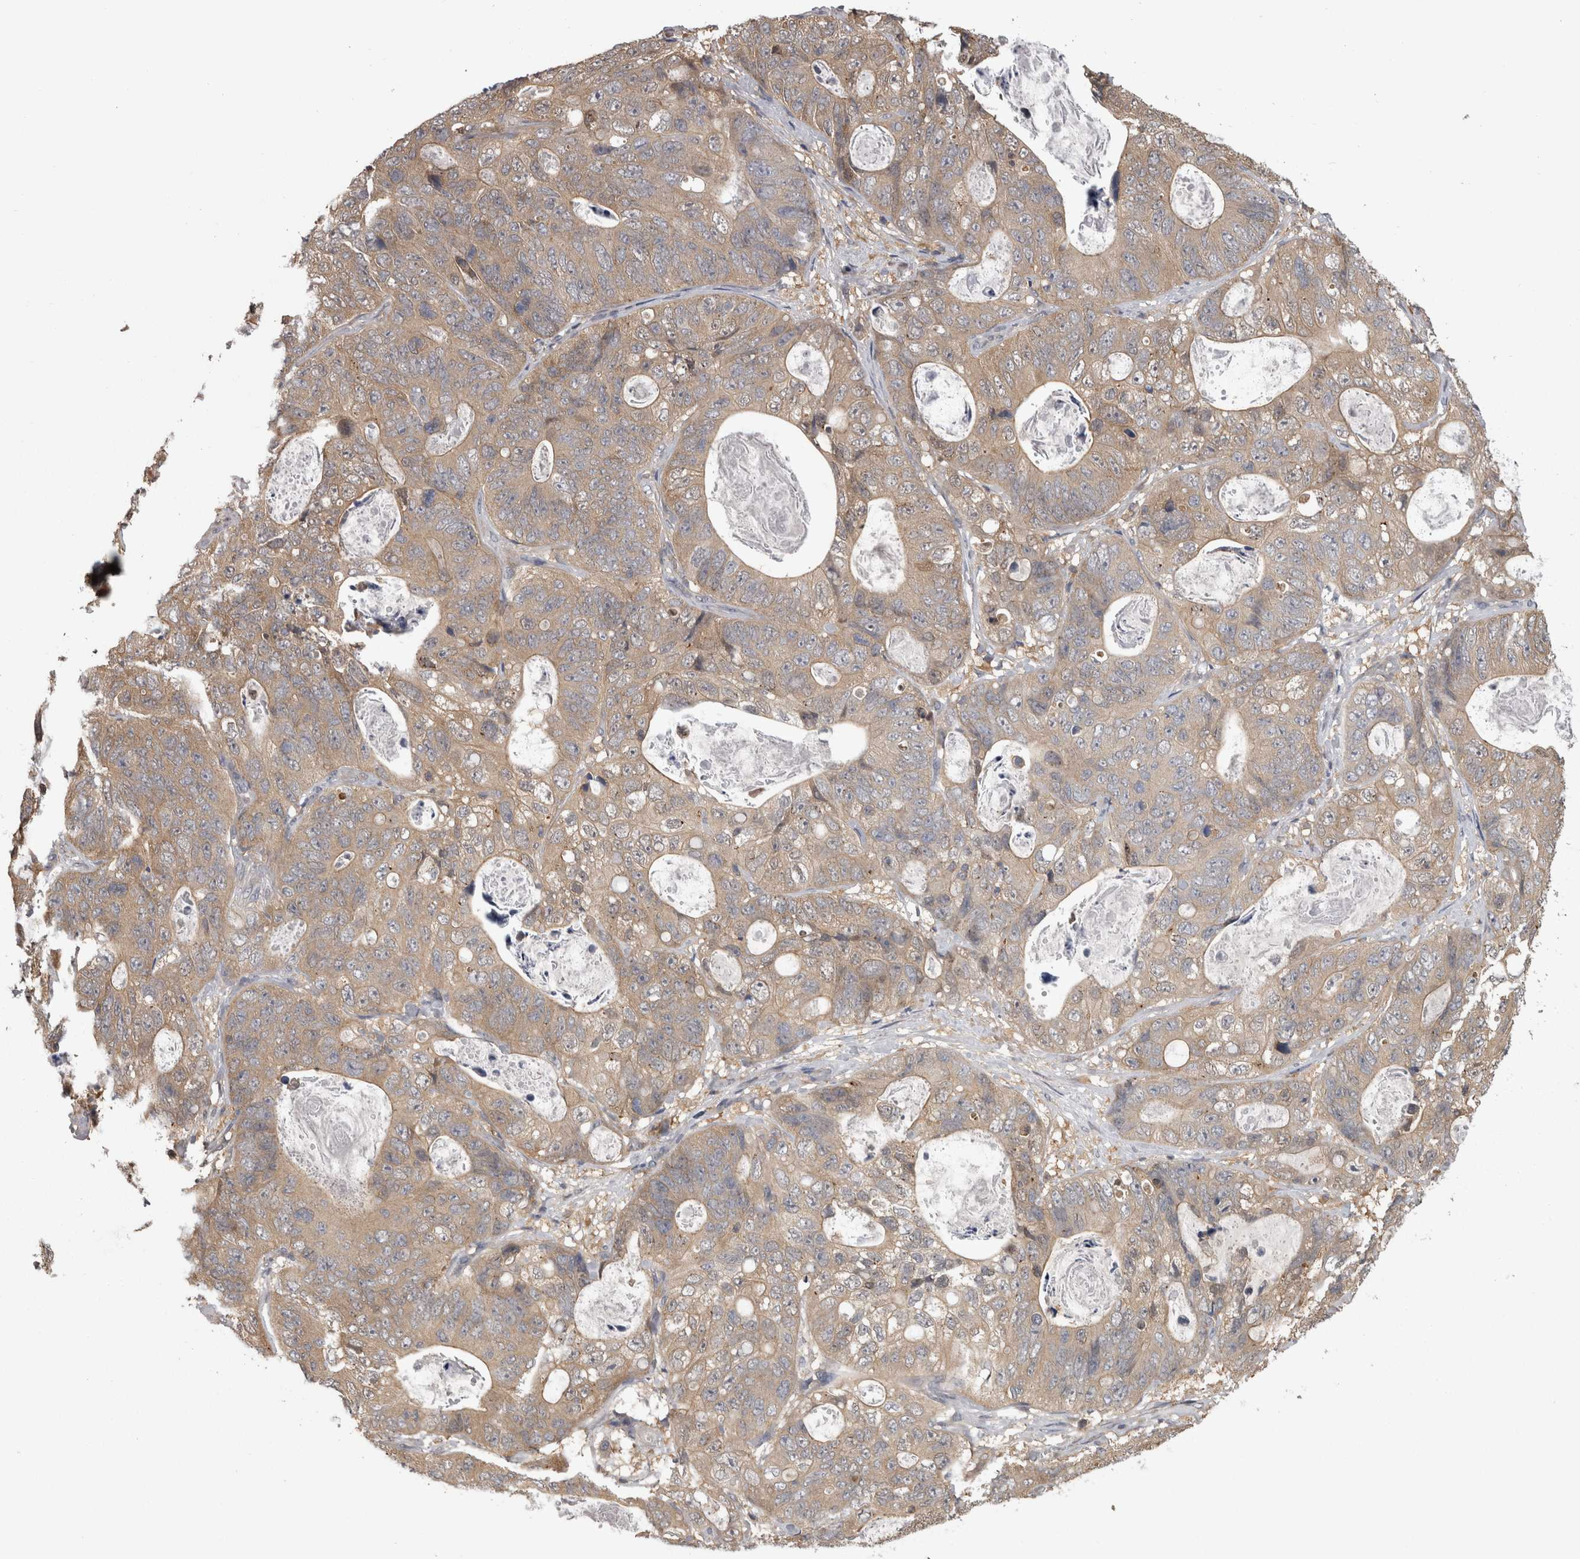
{"staining": {"intensity": "weak", "quantity": ">75%", "location": "cytoplasmic/membranous"}, "tissue": "stomach cancer", "cell_type": "Tumor cells", "image_type": "cancer", "snomed": [{"axis": "morphology", "description": "Normal tissue, NOS"}, {"axis": "morphology", "description": "Adenocarcinoma, NOS"}, {"axis": "topography", "description": "Stomach"}], "caption": "A histopathology image of human stomach adenocarcinoma stained for a protein displays weak cytoplasmic/membranous brown staining in tumor cells.", "gene": "APRT", "patient": {"sex": "female", "age": 89}}